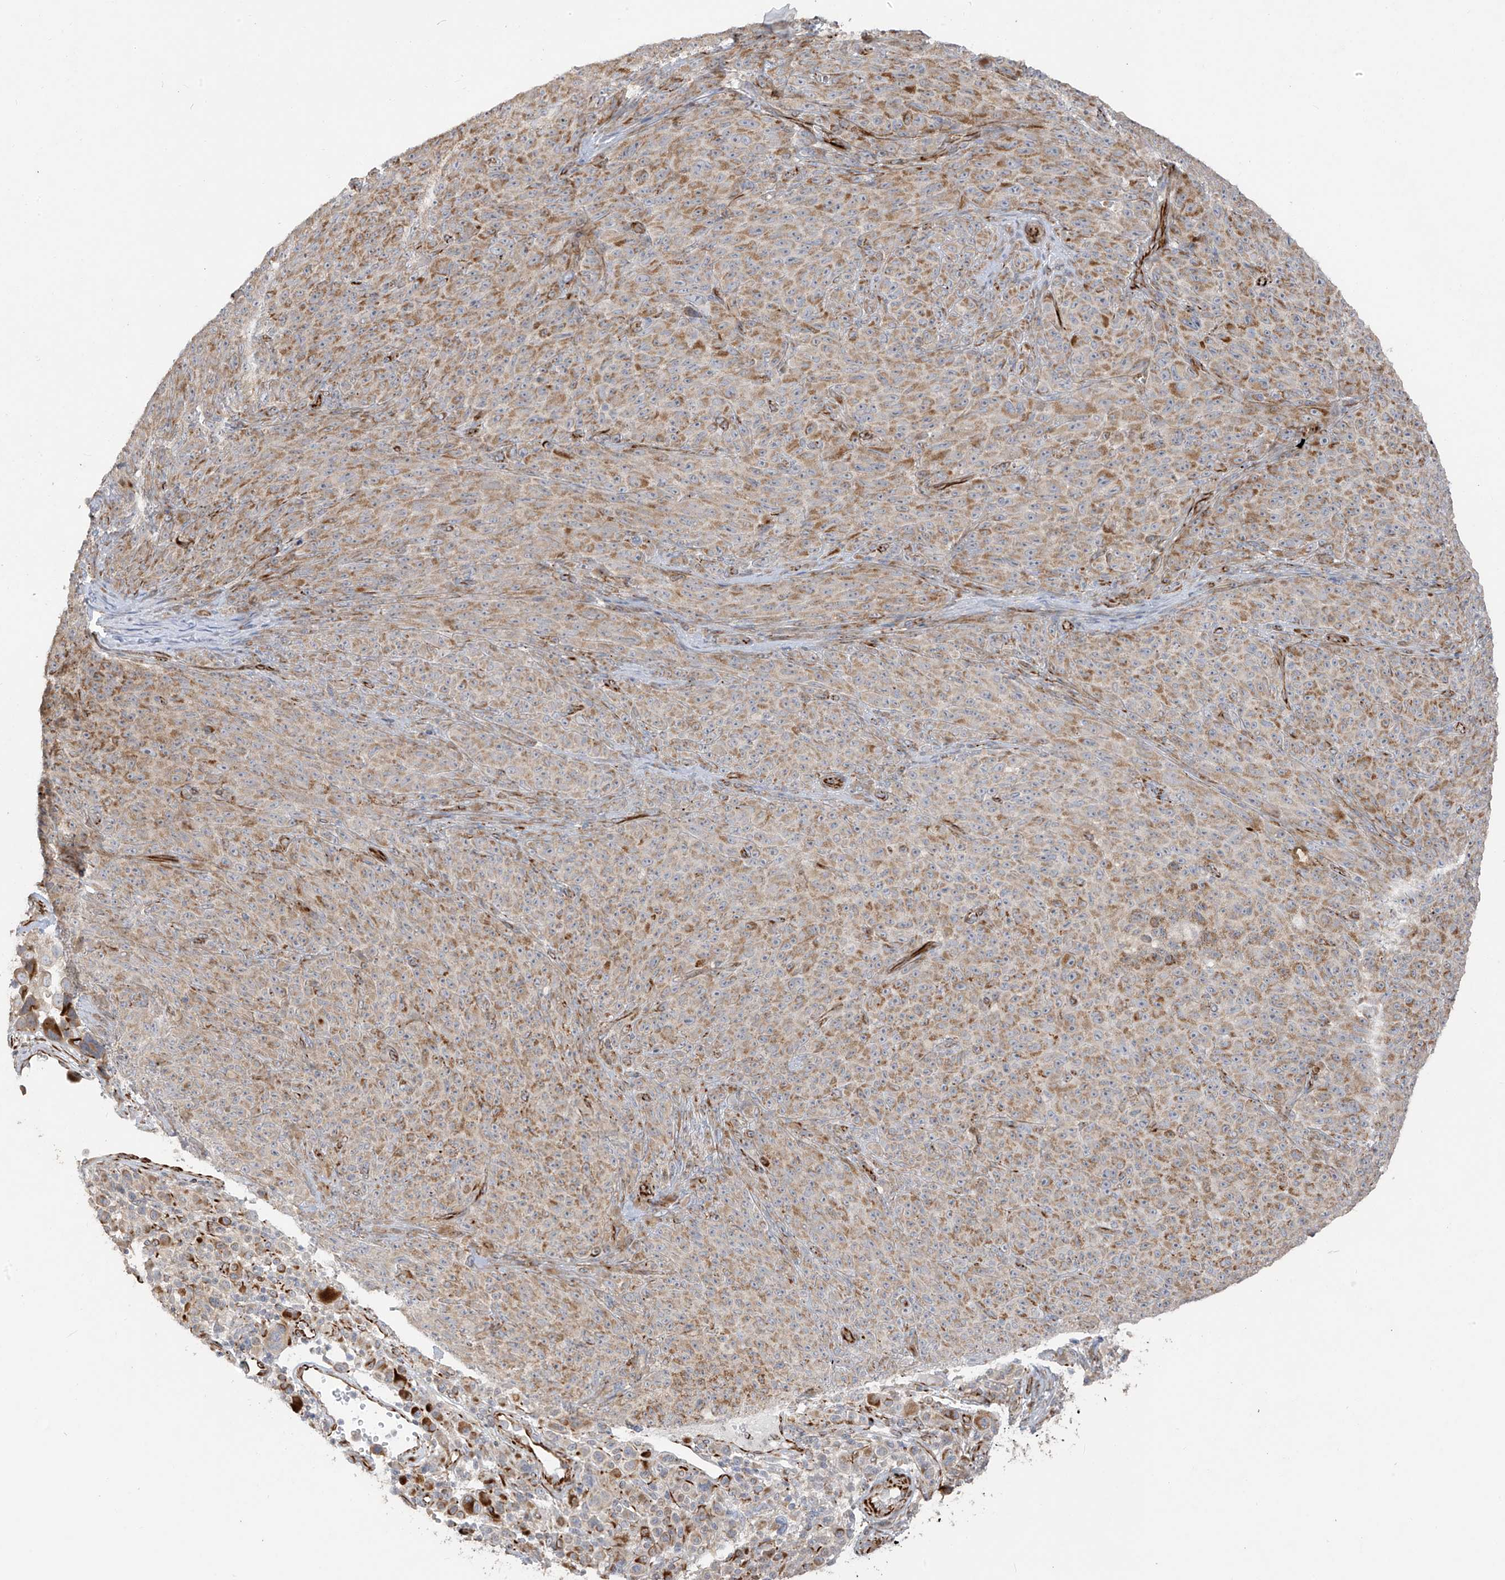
{"staining": {"intensity": "weak", "quantity": ">75%", "location": "cytoplasmic/membranous"}, "tissue": "melanoma", "cell_type": "Tumor cells", "image_type": "cancer", "snomed": [{"axis": "morphology", "description": "Malignant melanoma, NOS"}, {"axis": "topography", "description": "Skin"}], "caption": "Tumor cells reveal low levels of weak cytoplasmic/membranous expression in approximately >75% of cells in human melanoma.", "gene": "DCDC2", "patient": {"sex": "female", "age": 82}}